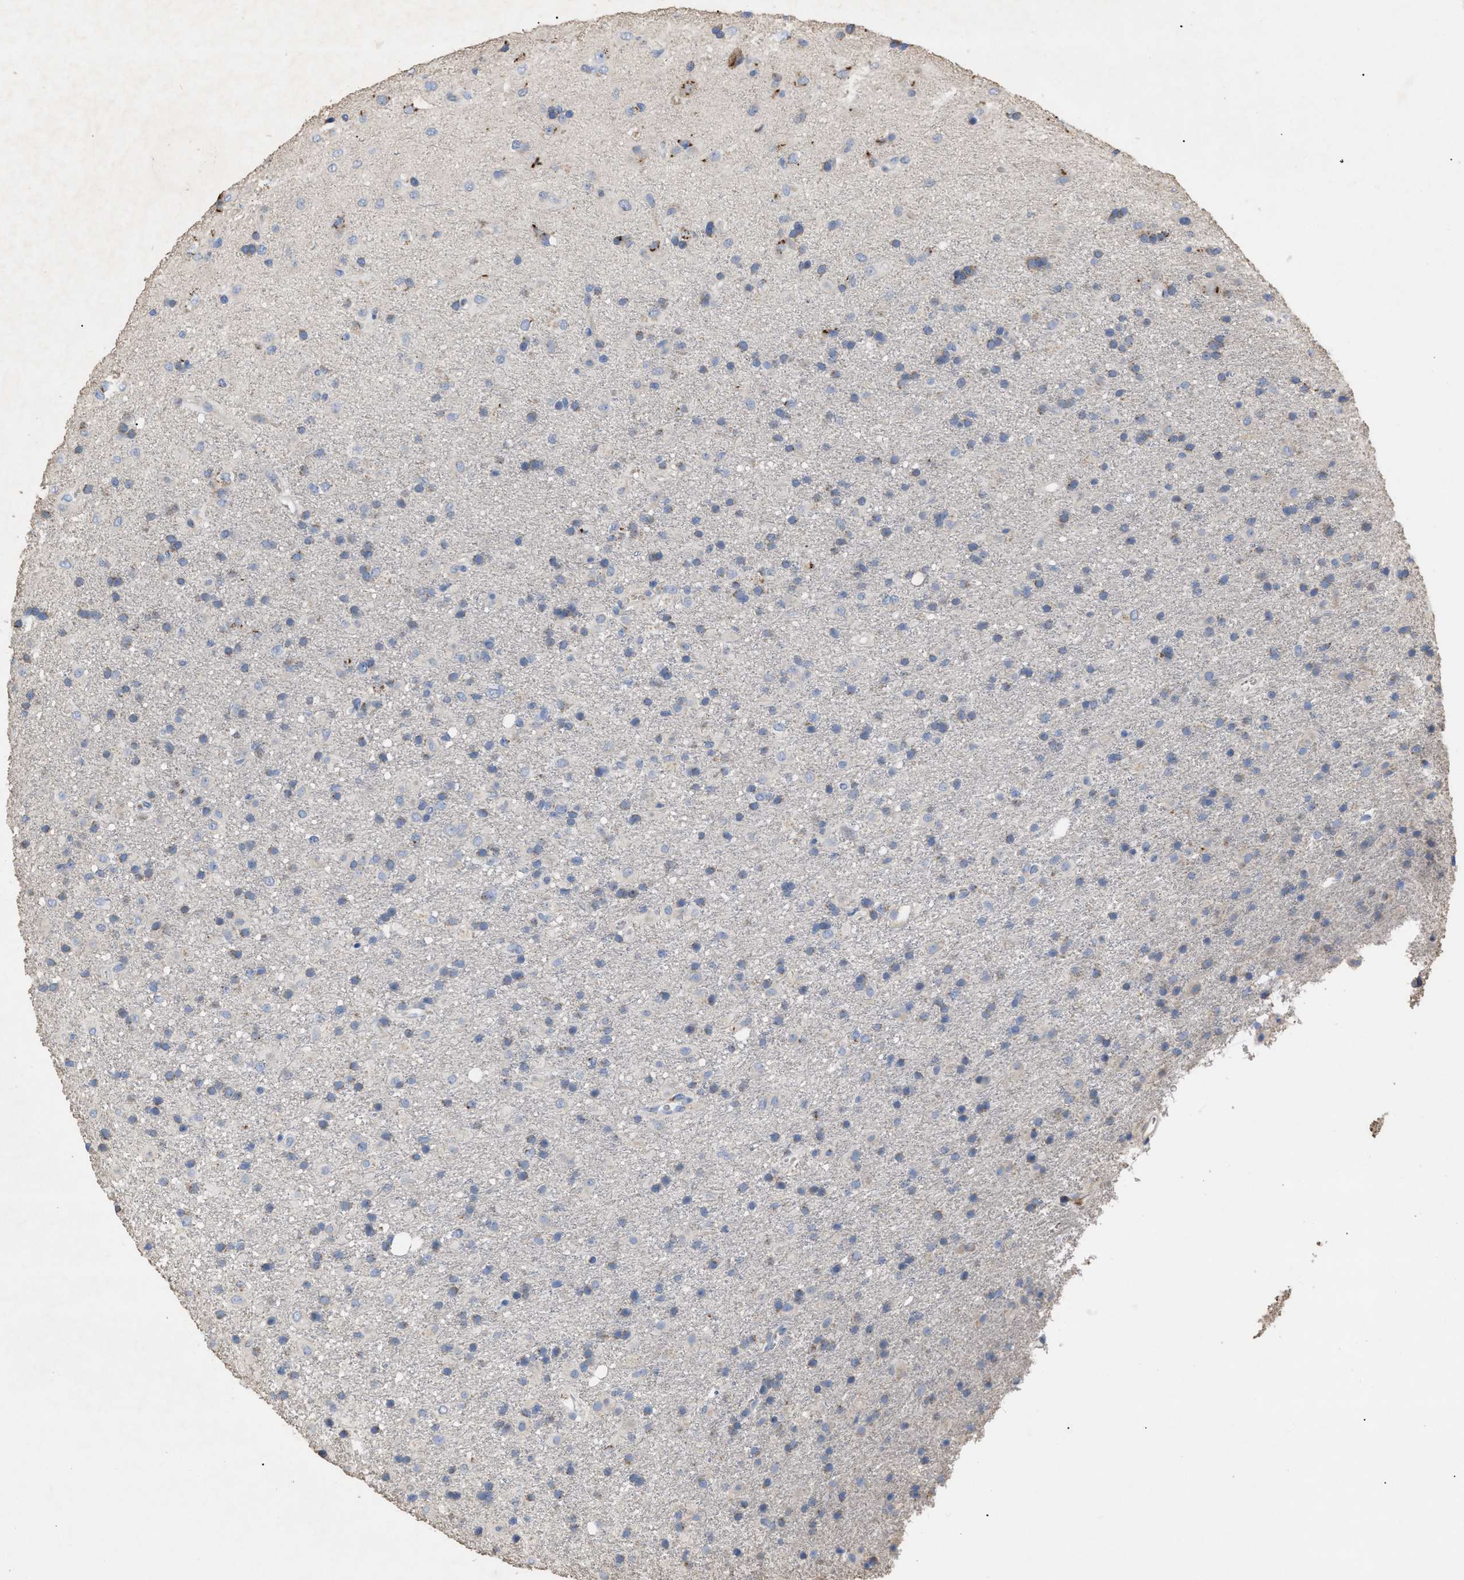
{"staining": {"intensity": "negative", "quantity": "none", "location": "none"}, "tissue": "glioma", "cell_type": "Tumor cells", "image_type": "cancer", "snomed": [{"axis": "morphology", "description": "Glioma, malignant, Low grade"}, {"axis": "topography", "description": "Brain"}], "caption": "A micrograph of human malignant glioma (low-grade) is negative for staining in tumor cells.", "gene": "SLC50A1", "patient": {"sex": "male", "age": 65}}